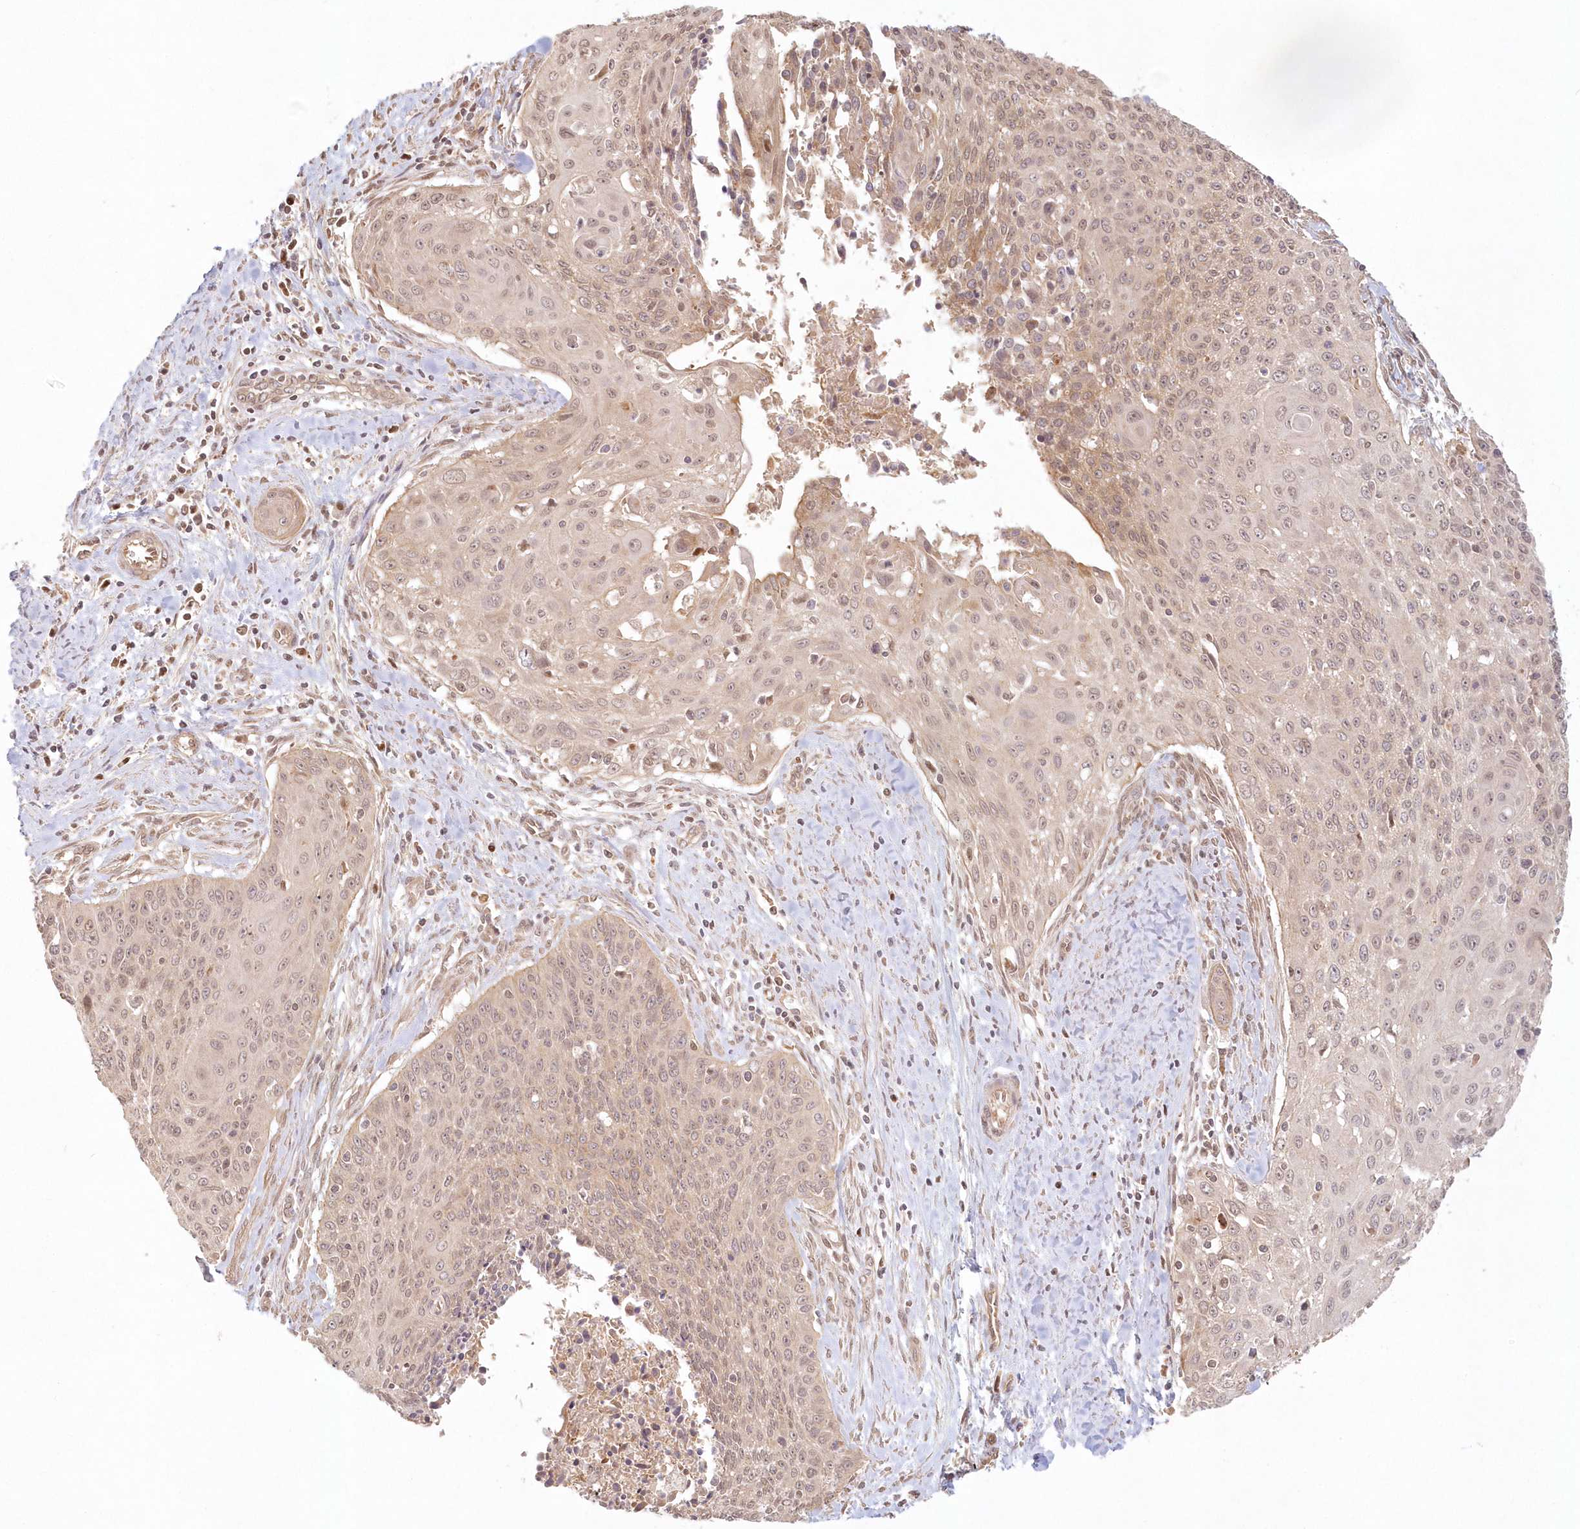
{"staining": {"intensity": "weak", "quantity": ">75%", "location": "cytoplasmic/membranous,nuclear"}, "tissue": "cervical cancer", "cell_type": "Tumor cells", "image_type": "cancer", "snomed": [{"axis": "morphology", "description": "Squamous cell carcinoma, NOS"}, {"axis": "topography", "description": "Cervix"}], "caption": "Protein expression analysis of human cervical cancer (squamous cell carcinoma) reveals weak cytoplasmic/membranous and nuclear expression in about >75% of tumor cells. The protein is stained brown, and the nuclei are stained in blue (DAB IHC with brightfield microscopy, high magnification).", "gene": "KIAA0232", "patient": {"sex": "female", "age": 55}}